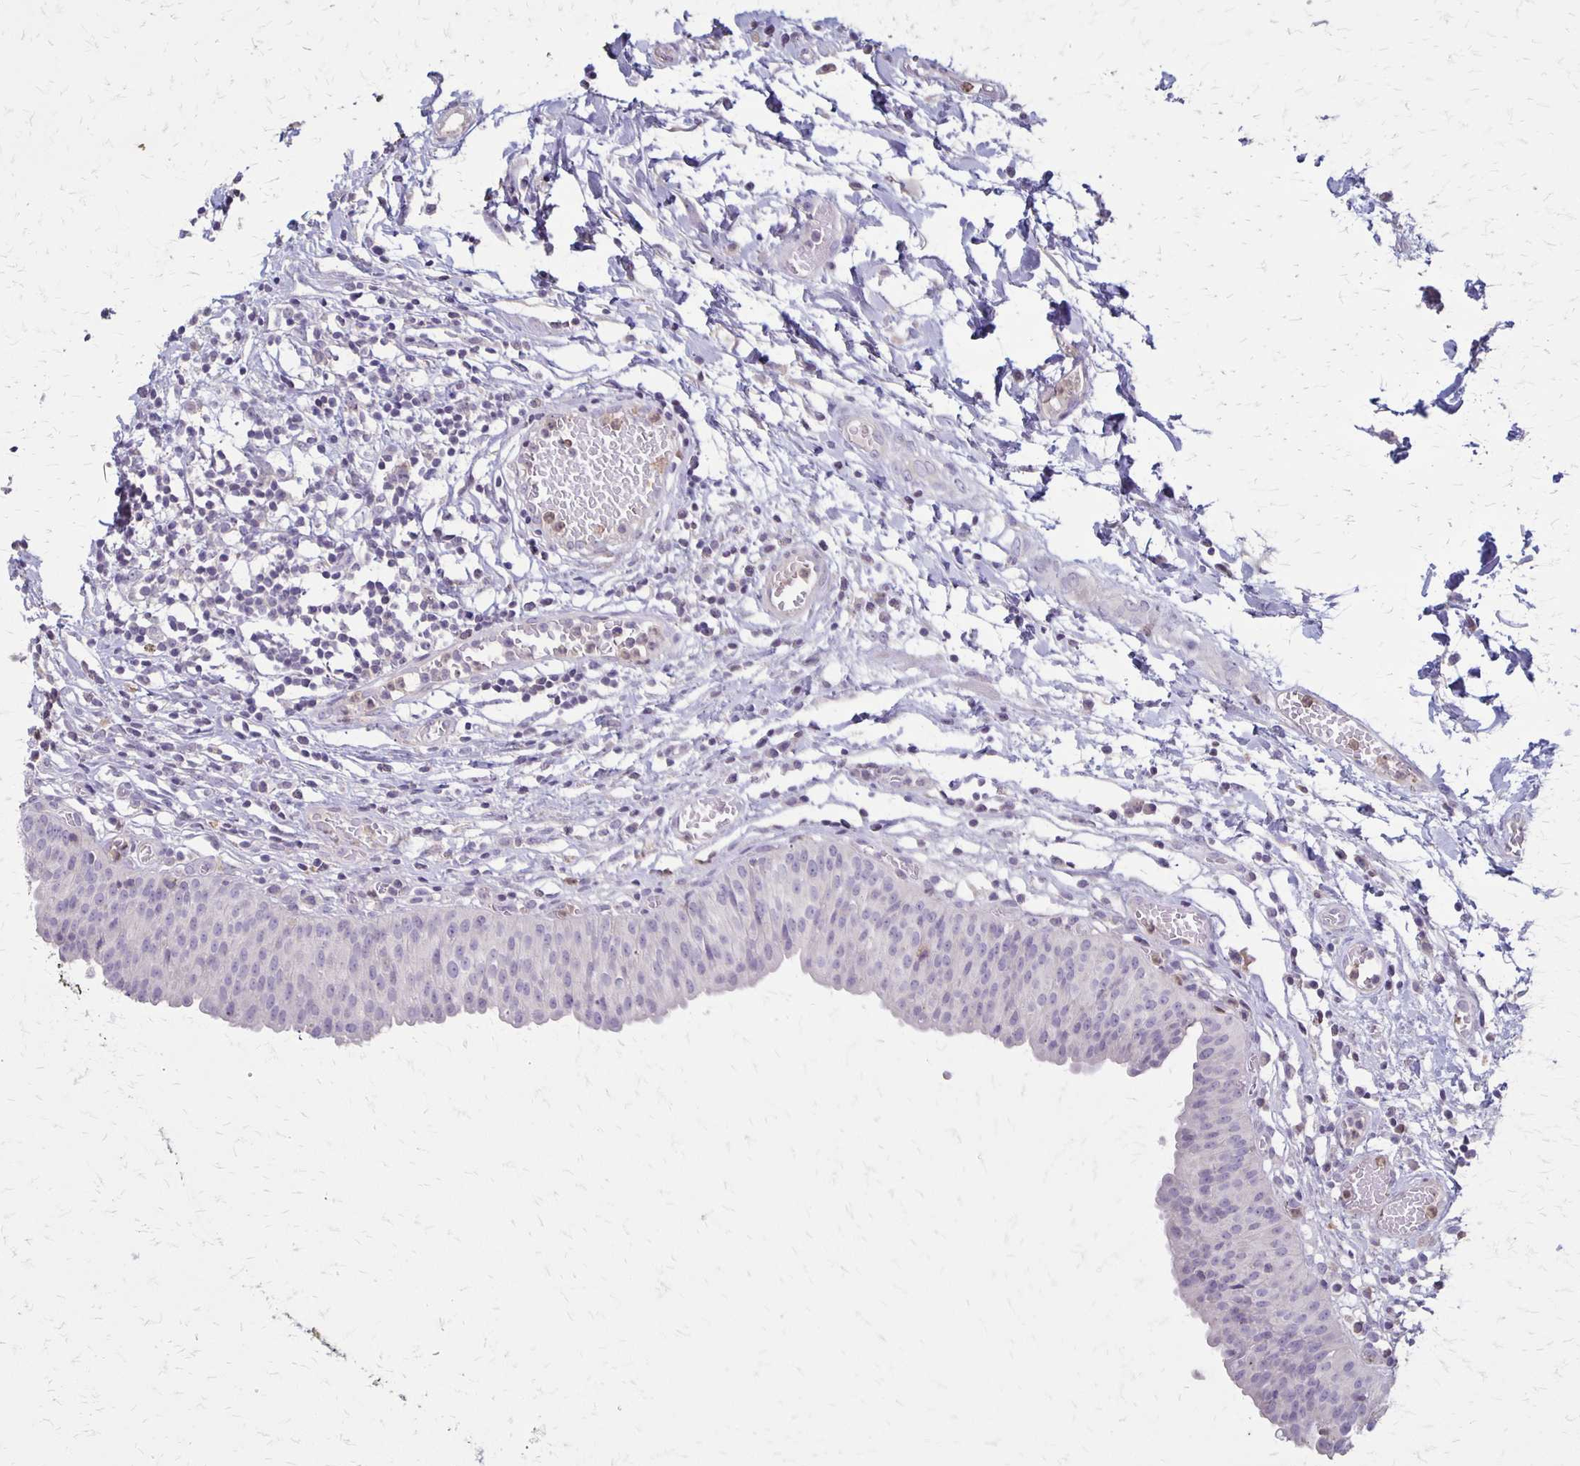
{"staining": {"intensity": "negative", "quantity": "none", "location": "none"}, "tissue": "urinary bladder", "cell_type": "Urothelial cells", "image_type": "normal", "snomed": [{"axis": "morphology", "description": "Normal tissue, NOS"}, {"axis": "topography", "description": "Urinary bladder"}], "caption": "Protein analysis of benign urinary bladder exhibits no significant positivity in urothelial cells.", "gene": "SEPTIN5", "patient": {"sex": "male", "age": 64}}